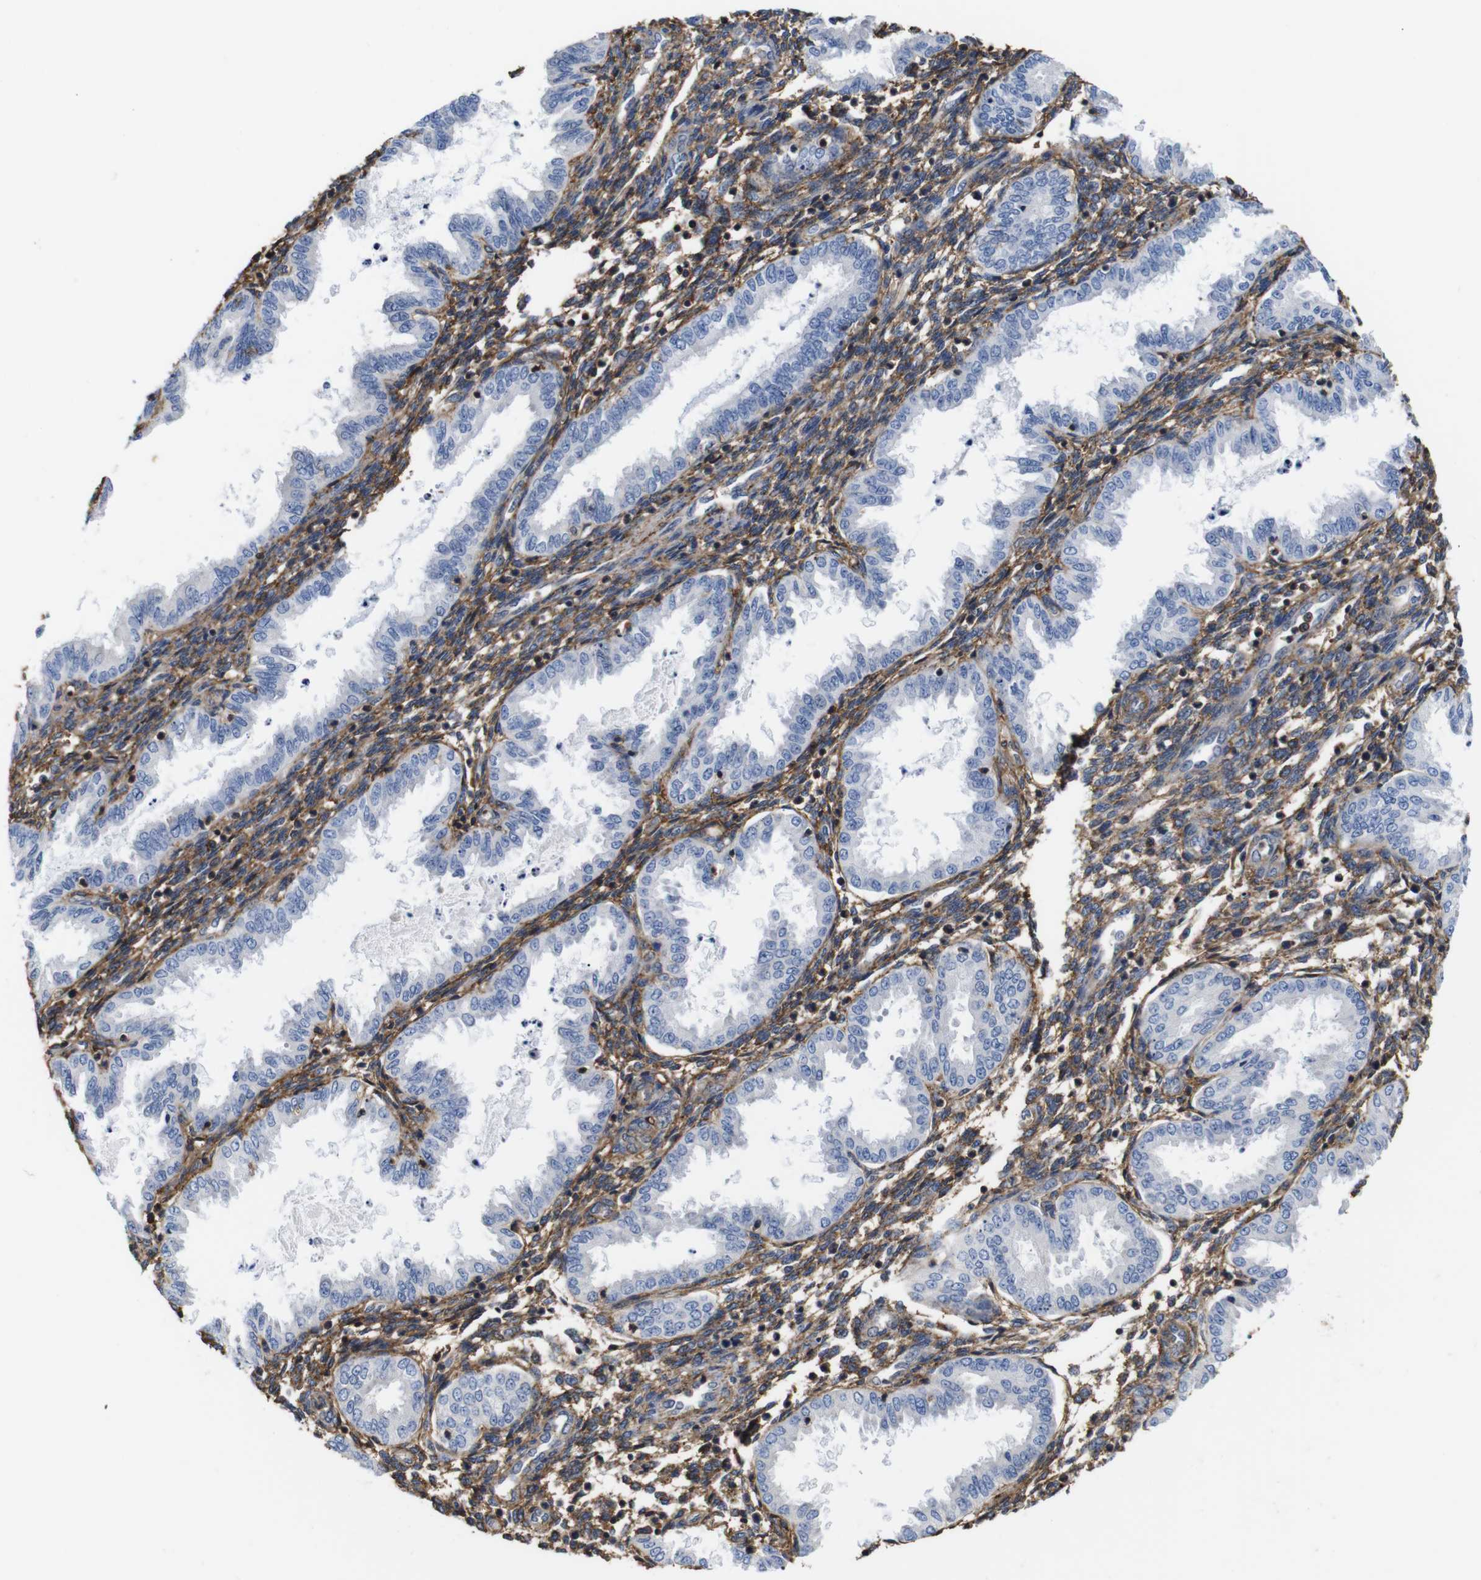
{"staining": {"intensity": "moderate", "quantity": ">75%", "location": "cytoplasmic/membranous"}, "tissue": "endometrium", "cell_type": "Cells in endometrial stroma", "image_type": "normal", "snomed": [{"axis": "morphology", "description": "Normal tissue, NOS"}, {"axis": "topography", "description": "Endometrium"}], "caption": "The image shows a brown stain indicating the presence of a protein in the cytoplasmic/membranous of cells in endometrial stroma in endometrium. The staining was performed using DAB to visualize the protein expression in brown, while the nuclei were stained in blue with hematoxylin (Magnification: 20x).", "gene": "PI4KA", "patient": {"sex": "female", "age": 33}}